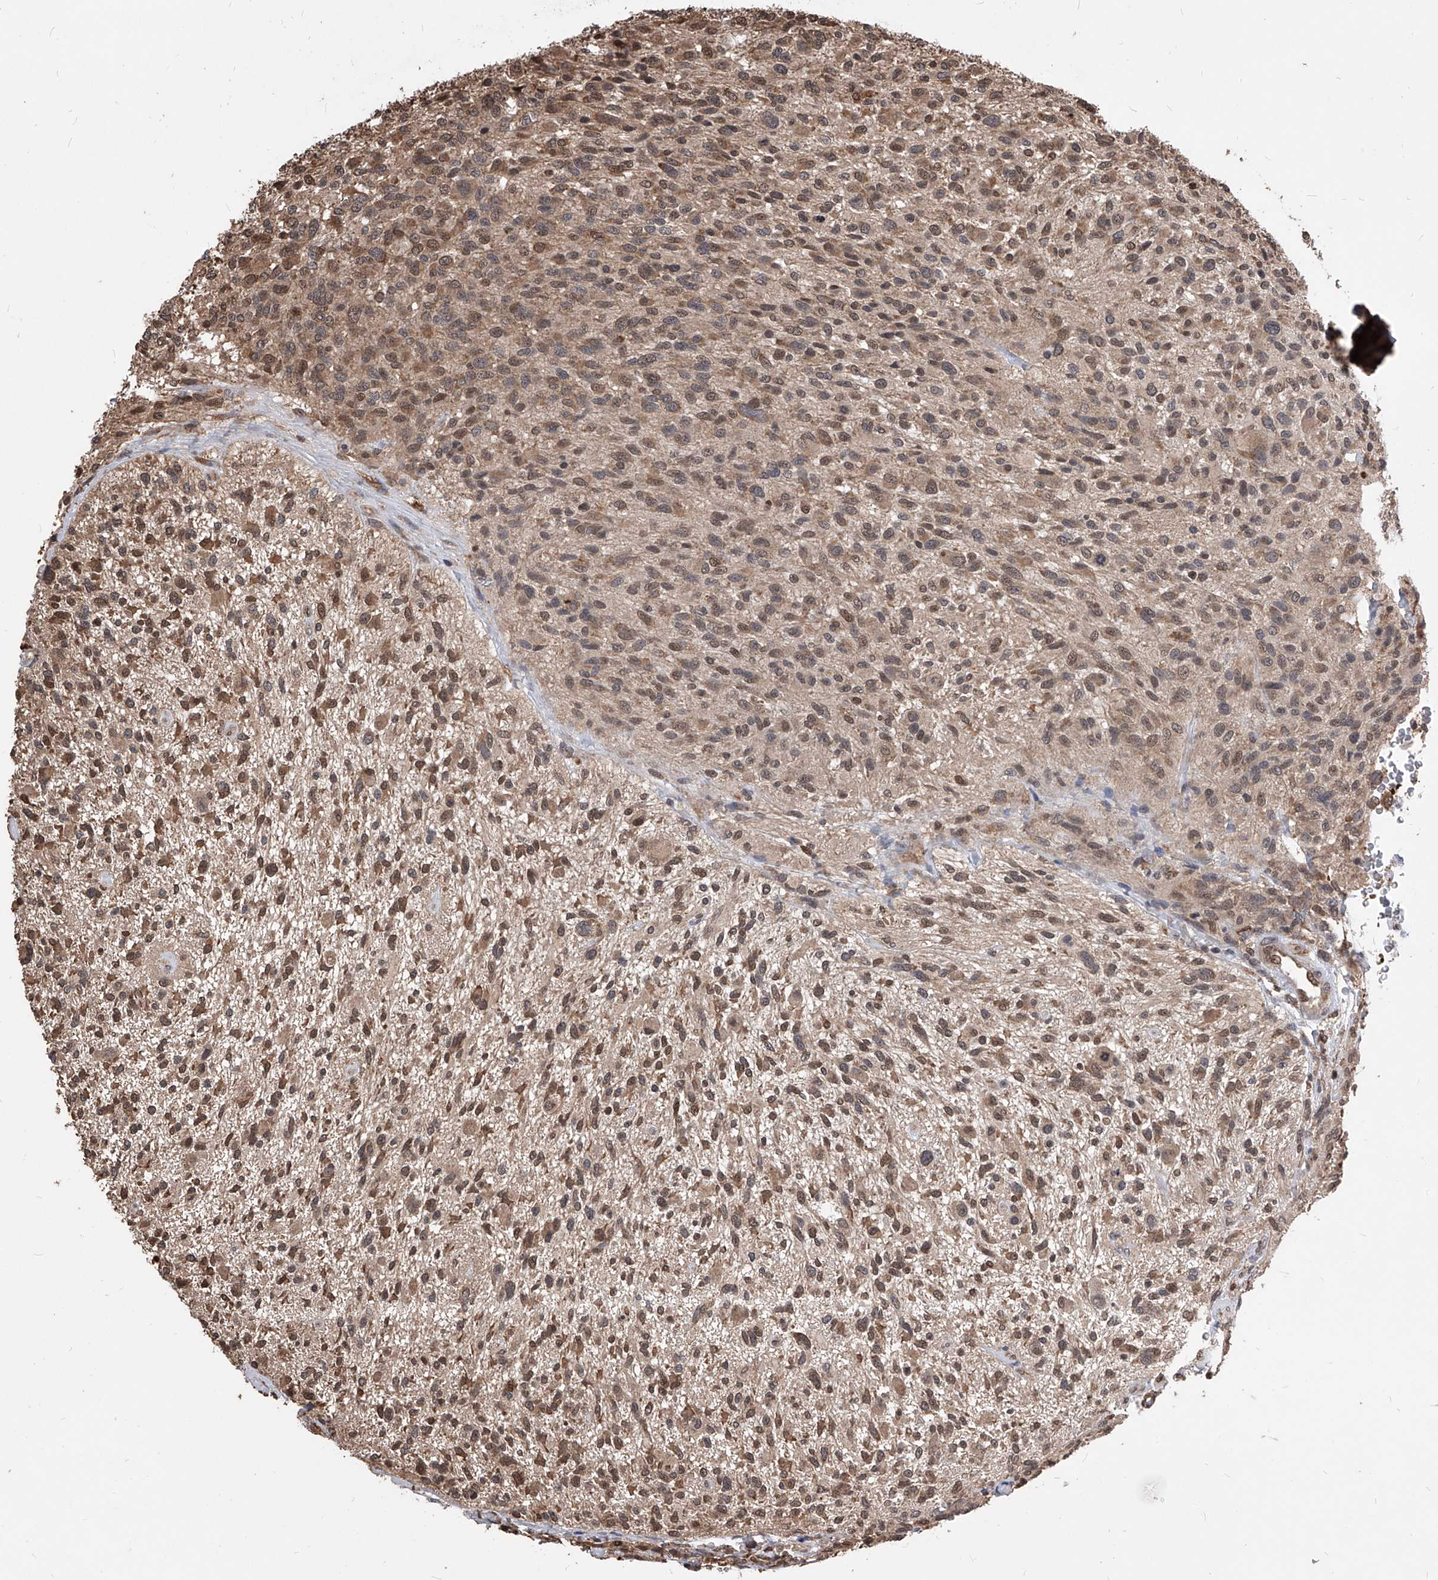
{"staining": {"intensity": "moderate", "quantity": ">75%", "location": "cytoplasmic/membranous,nuclear"}, "tissue": "glioma", "cell_type": "Tumor cells", "image_type": "cancer", "snomed": [{"axis": "morphology", "description": "Glioma, malignant, High grade"}, {"axis": "topography", "description": "Brain"}], "caption": "High-grade glioma (malignant) stained with DAB (3,3'-diaminobenzidine) immunohistochemistry displays medium levels of moderate cytoplasmic/membranous and nuclear staining in about >75% of tumor cells.", "gene": "ID1", "patient": {"sex": "male", "age": 47}}